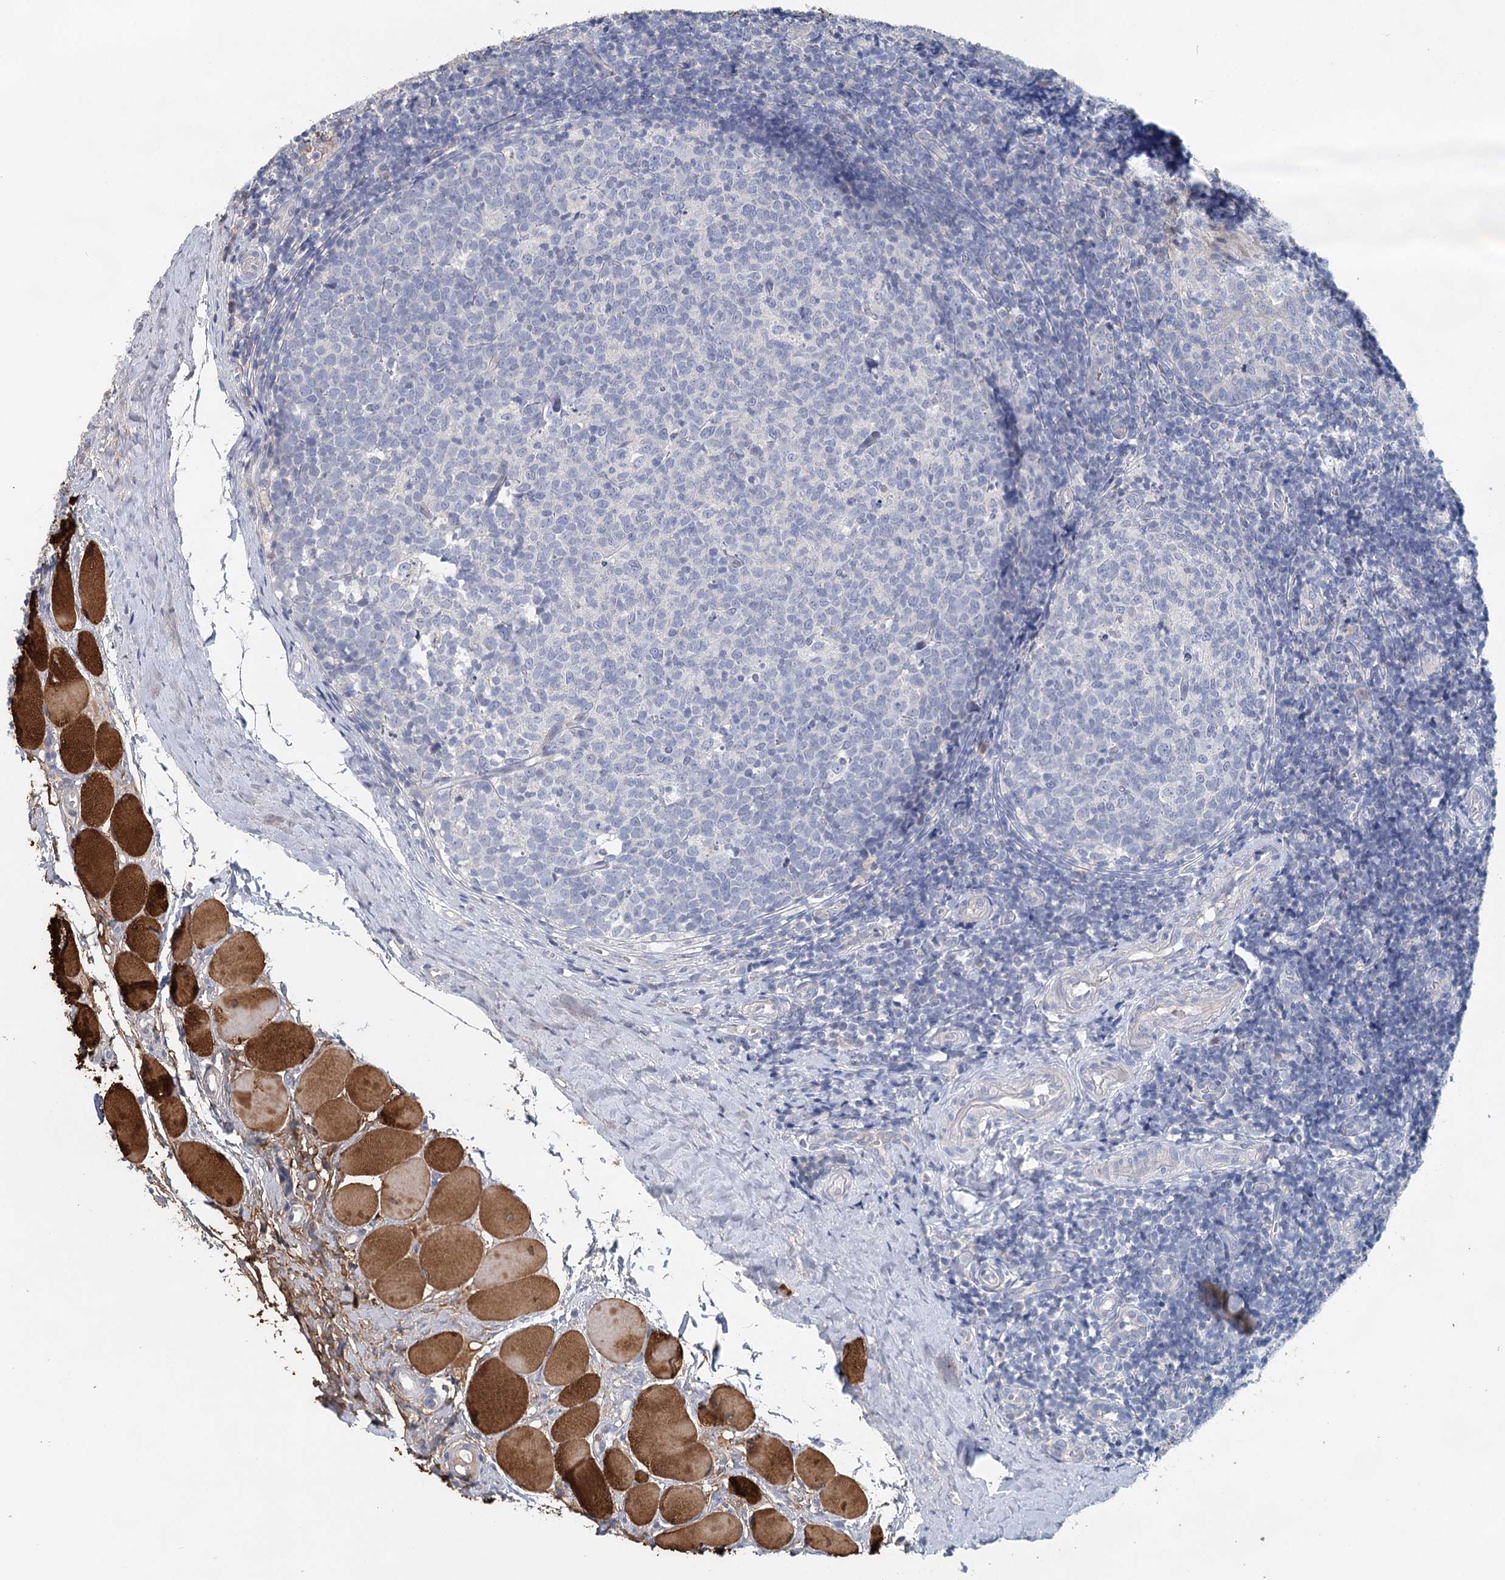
{"staining": {"intensity": "negative", "quantity": "none", "location": "none"}, "tissue": "tonsil", "cell_type": "Germinal center cells", "image_type": "normal", "snomed": [{"axis": "morphology", "description": "Normal tissue, NOS"}, {"axis": "topography", "description": "Tonsil"}], "caption": "Germinal center cells are negative for brown protein staining in unremarkable tonsil.", "gene": "MYL6B", "patient": {"sex": "female", "age": 19}}